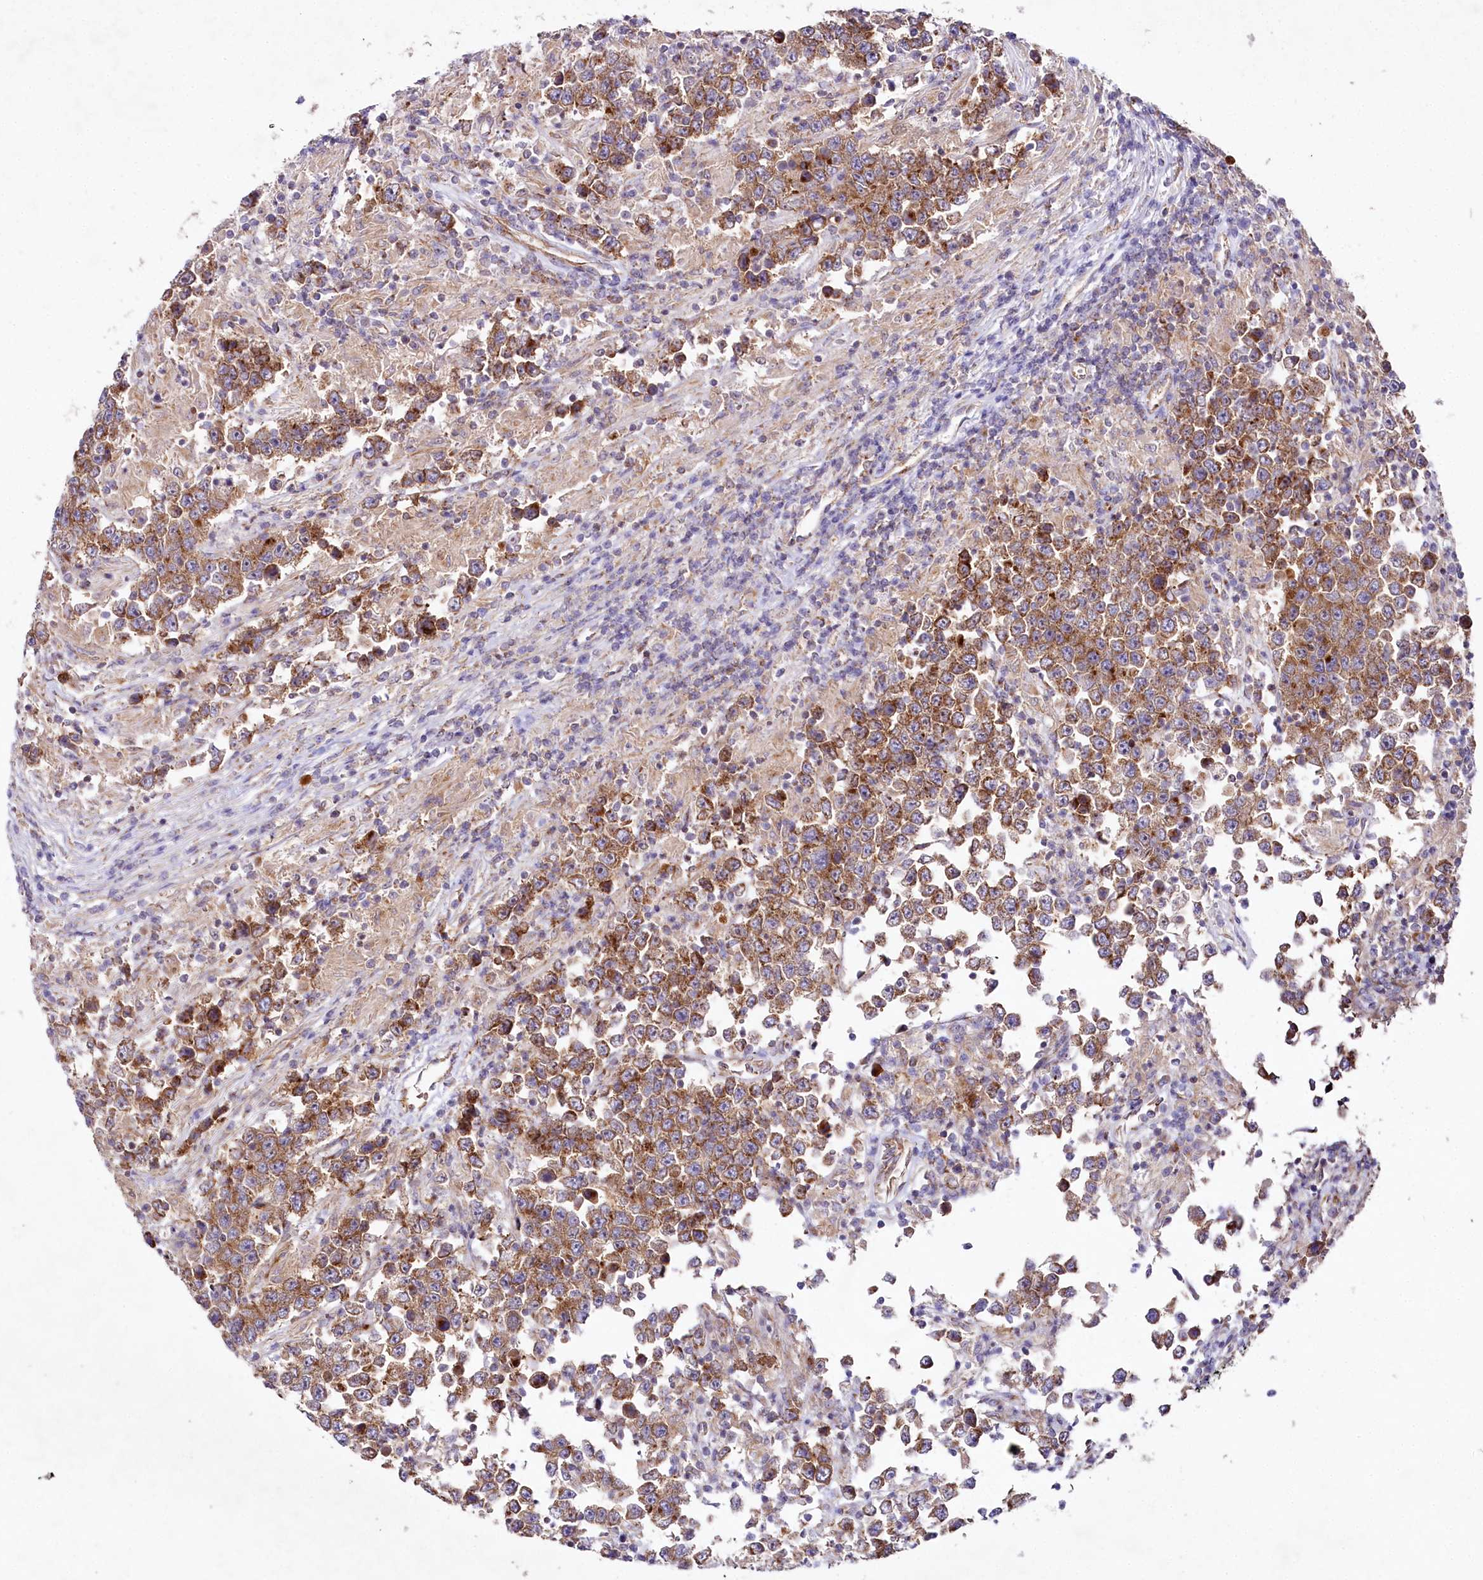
{"staining": {"intensity": "moderate", "quantity": ">75%", "location": "cytoplasmic/membranous"}, "tissue": "testis cancer", "cell_type": "Tumor cells", "image_type": "cancer", "snomed": [{"axis": "morphology", "description": "Normal tissue, NOS"}, {"axis": "morphology", "description": "Urothelial carcinoma, High grade"}, {"axis": "morphology", "description": "Seminoma, NOS"}, {"axis": "morphology", "description": "Carcinoma, Embryonal, NOS"}, {"axis": "topography", "description": "Urinary bladder"}, {"axis": "topography", "description": "Testis"}], "caption": "A high-resolution image shows IHC staining of testis urothelial carcinoma (high-grade), which displays moderate cytoplasmic/membranous staining in about >75% of tumor cells. Using DAB (brown) and hematoxylin (blue) stains, captured at high magnification using brightfield microscopy.", "gene": "STX6", "patient": {"sex": "male", "age": 41}}